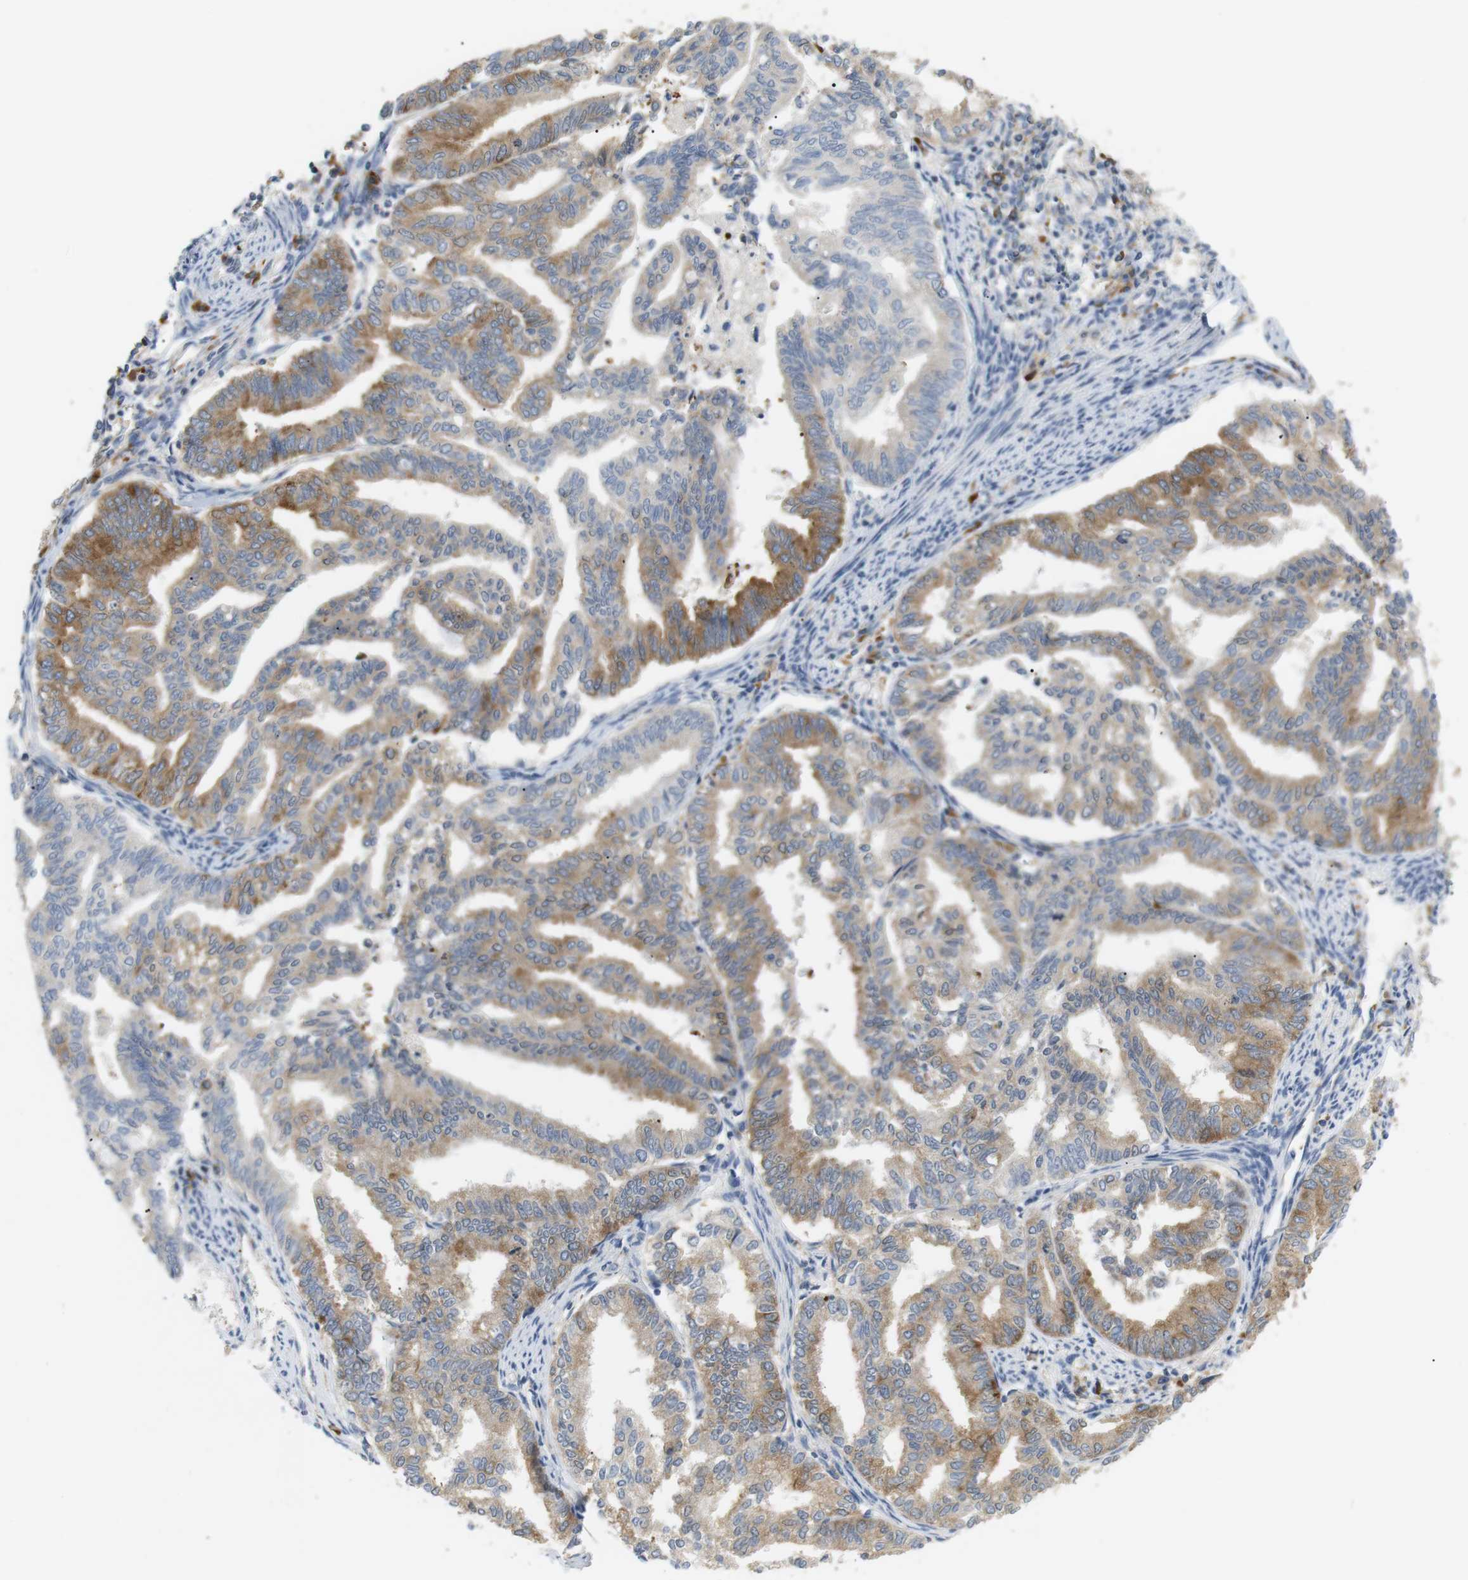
{"staining": {"intensity": "moderate", "quantity": ">75%", "location": "cytoplasmic/membranous"}, "tissue": "endometrial cancer", "cell_type": "Tumor cells", "image_type": "cancer", "snomed": [{"axis": "morphology", "description": "Adenocarcinoma, NOS"}, {"axis": "topography", "description": "Endometrium"}], "caption": "The image reveals immunohistochemical staining of endometrial cancer. There is moderate cytoplasmic/membranous positivity is present in about >75% of tumor cells. (DAB IHC, brown staining for protein, blue staining for nuclei).", "gene": "TMEM200A", "patient": {"sex": "female", "age": 79}}